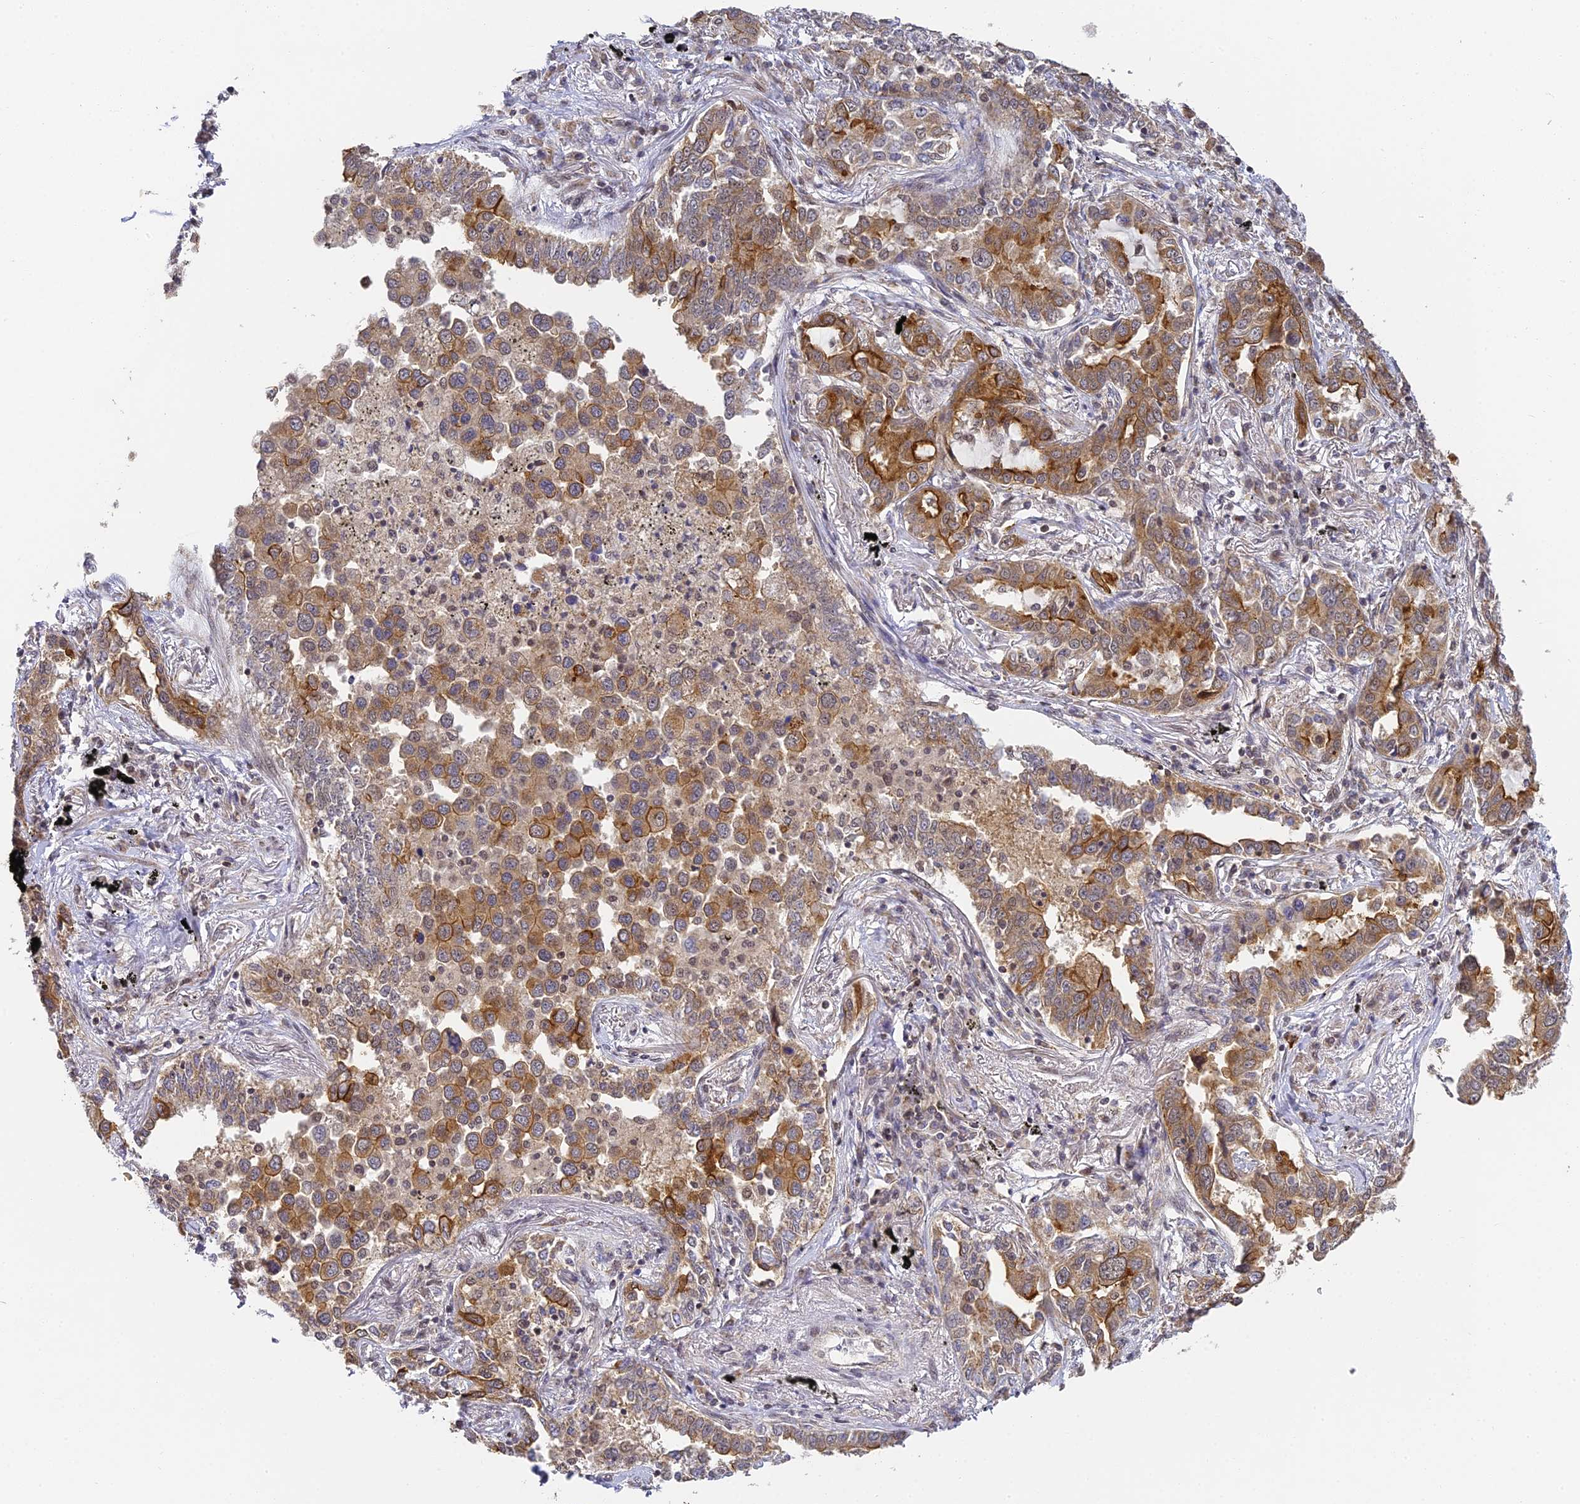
{"staining": {"intensity": "moderate", "quantity": ">75%", "location": "cytoplasmic/membranous"}, "tissue": "lung cancer", "cell_type": "Tumor cells", "image_type": "cancer", "snomed": [{"axis": "morphology", "description": "Adenocarcinoma, NOS"}, {"axis": "topography", "description": "Lung"}], "caption": "Lung cancer stained for a protein exhibits moderate cytoplasmic/membranous positivity in tumor cells.", "gene": "DNAAF10", "patient": {"sex": "male", "age": 67}}